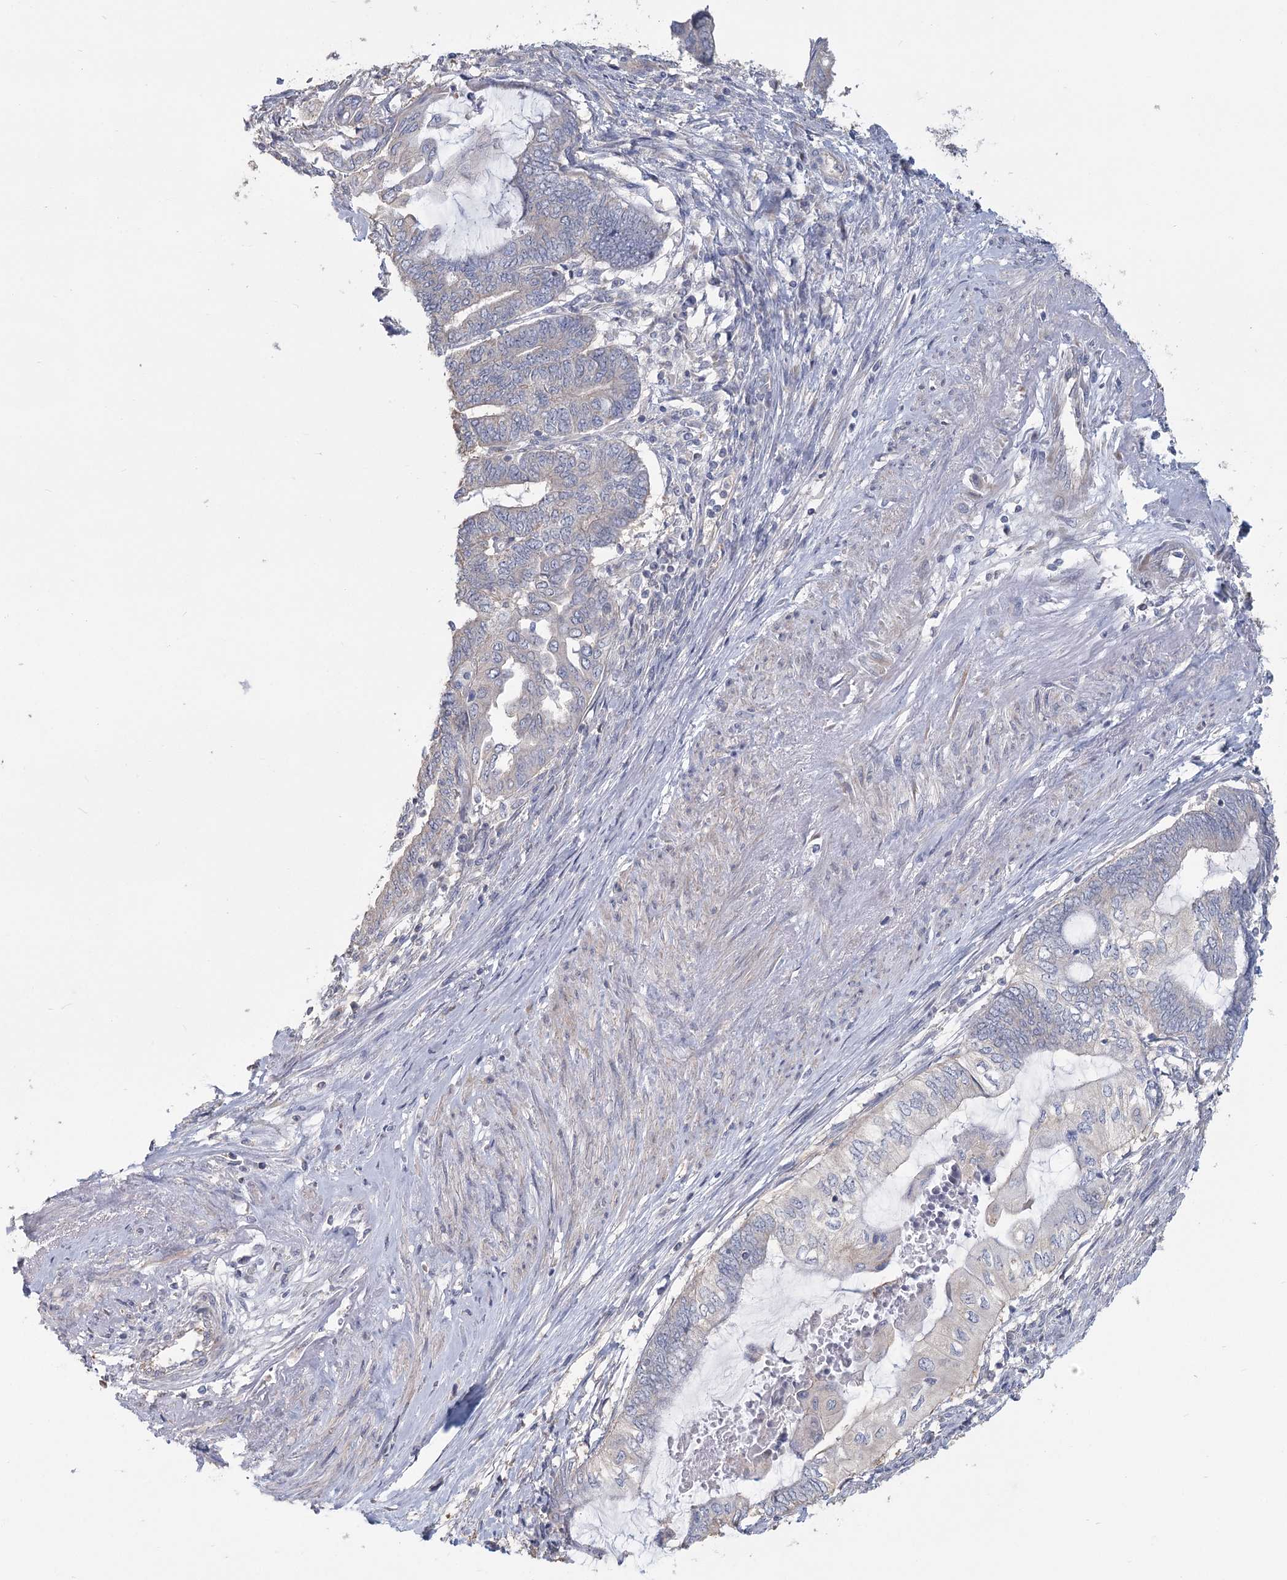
{"staining": {"intensity": "negative", "quantity": "none", "location": "none"}, "tissue": "endometrial cancer", "cell_type": "Tumor cells", "image_type": "cancer", "snomed": [{"axis": "morphology", "description": "Adenocarcinoma, NOS"}, {"axis": "topography", "description": "Uterus"}, {"axis": "topography", "description": "Endometrium"}], "caption": "This is an immunohistochemistry histopathology image of endometrial adenocarcinoma. There is no positivity in tumor cells.", "gene": "CNTLN", "patient": {"sex": "female", "age": 70}}